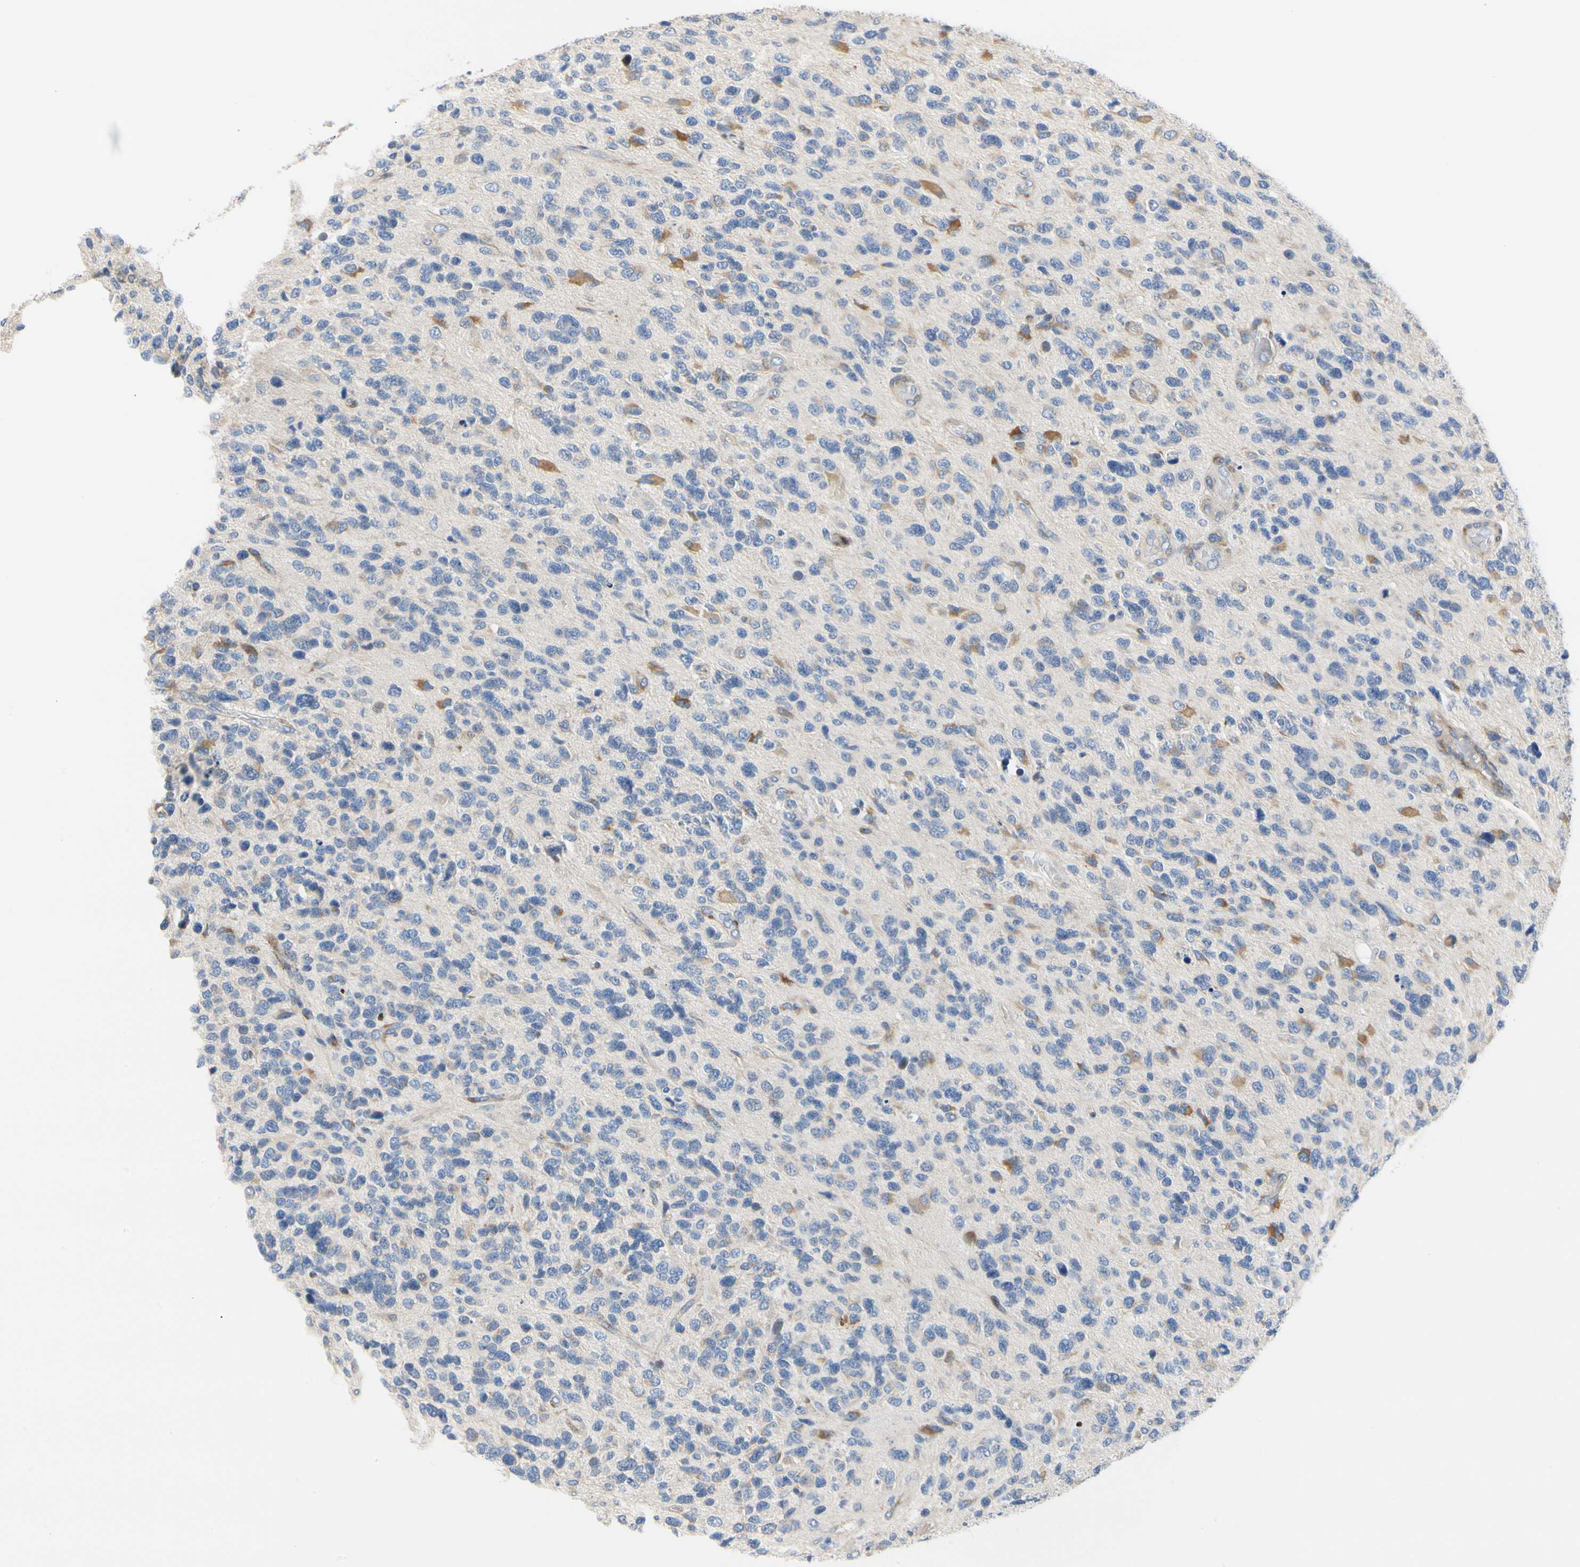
{"staining": {"intensity": "negative", "quantity": "none", "location": "none"}, "tissue": "glioma", "cell_type": "Tumor cells", "image_type": "cancer", "snomed": [{"axis": "morphology", "description": "Glioma, malignant, High grade"}, {"axis": "topography", "description": "Brain"}], "caption": "High power microscopy micrograph of an immunohistochemistry photomicrograph of malignant glioma (high-grade), revealing no significant positivity in tumor cells.", "gene": "ZNF236", "patient": {"sex": "female", "age": 58}}